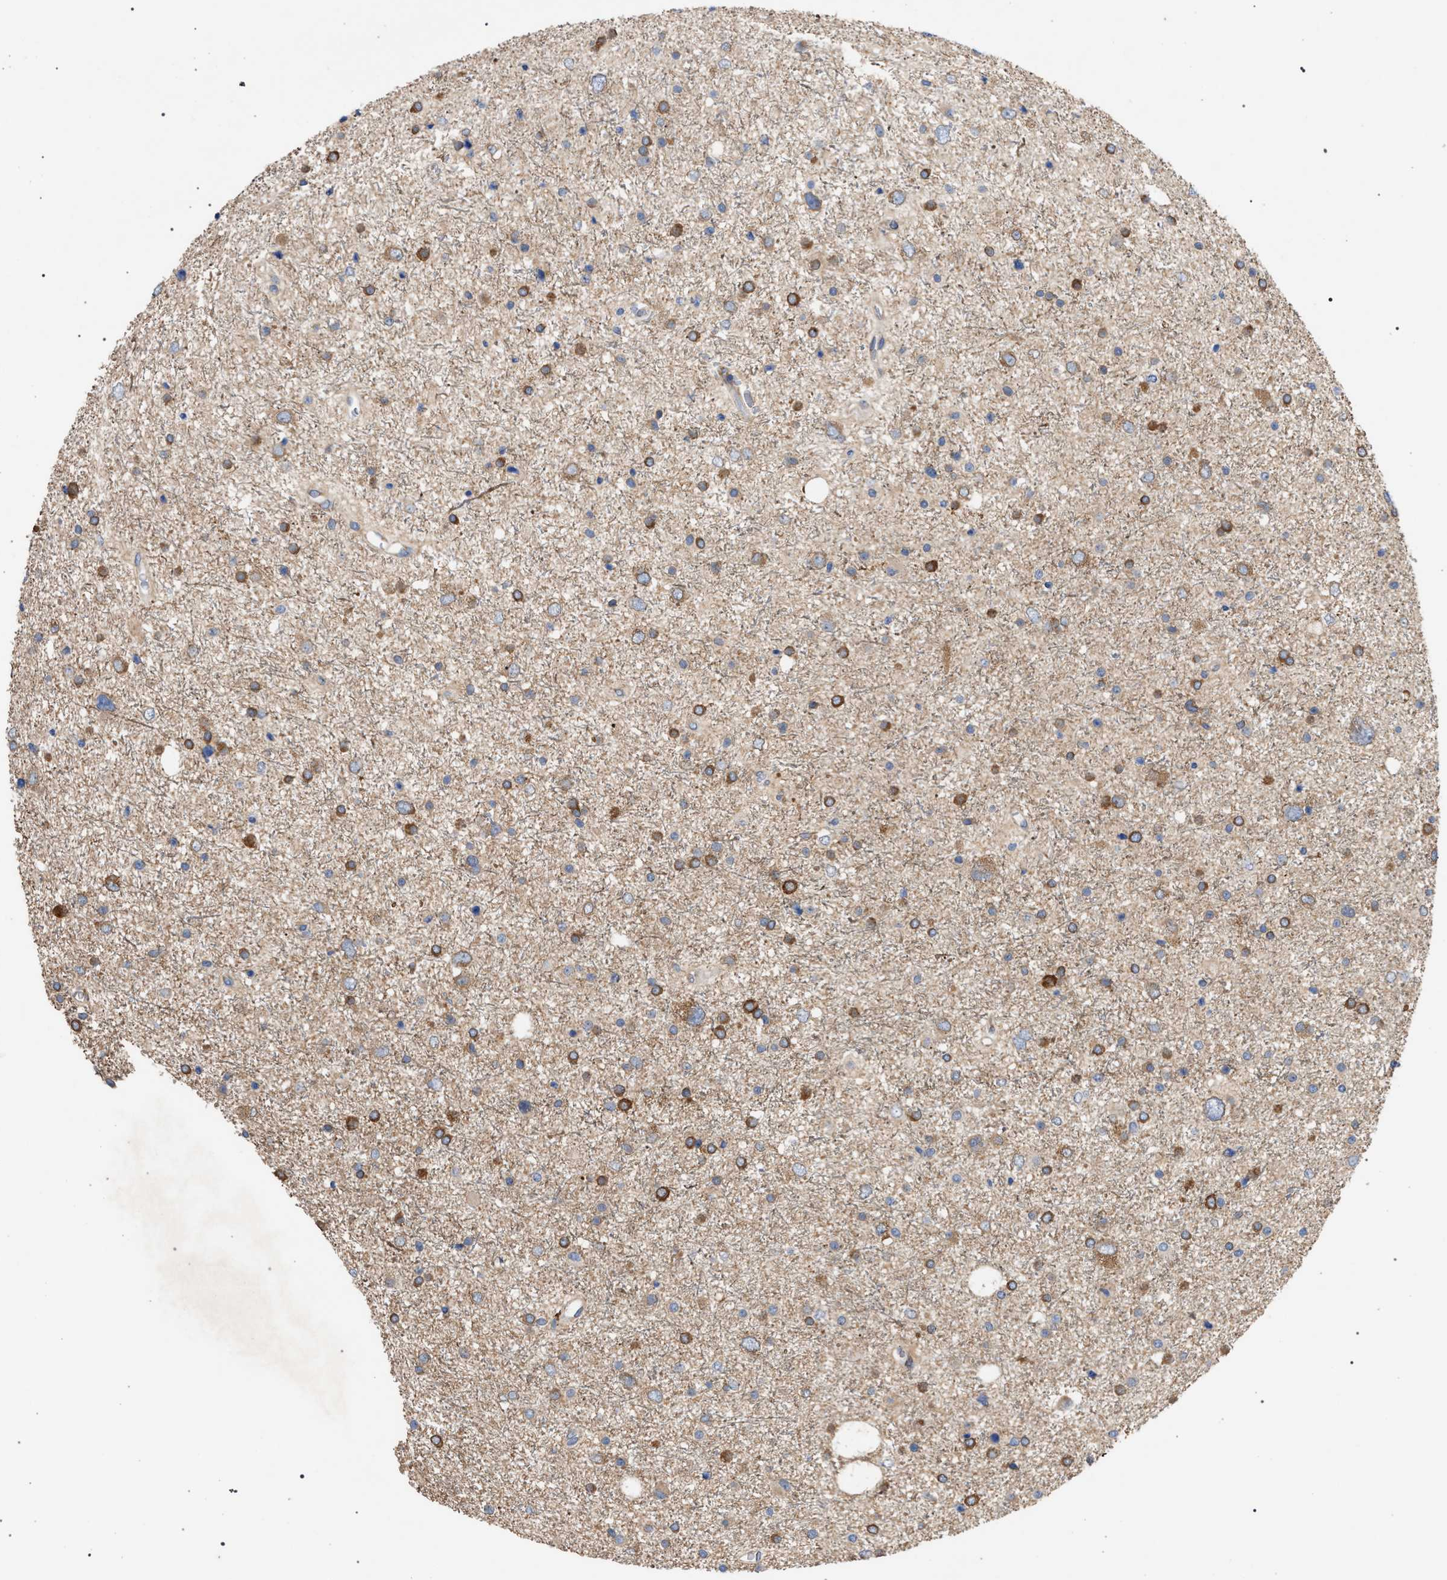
{"staining": {"intensity": "moderate", "quantity": ">75%", "location": "cytoplasmic/membranous"}, "tissue": "glioma", "cell_type": "Tumor cells", "image_type": "cancer", "snomed": [{"axis": "morphology", "description": "Glioma, malignant, Low grade"}, {"axis": "topography", "description": "Brain"}], "caption": "The image reveals immunohistochemical staining of low-grade glioma (malignant). There is moderate cytoplasmic/membranous staining is seen in about >75% of tumor cells.", "gene": "CDR2L", "patient": {"sex": "female", "age": 37}}